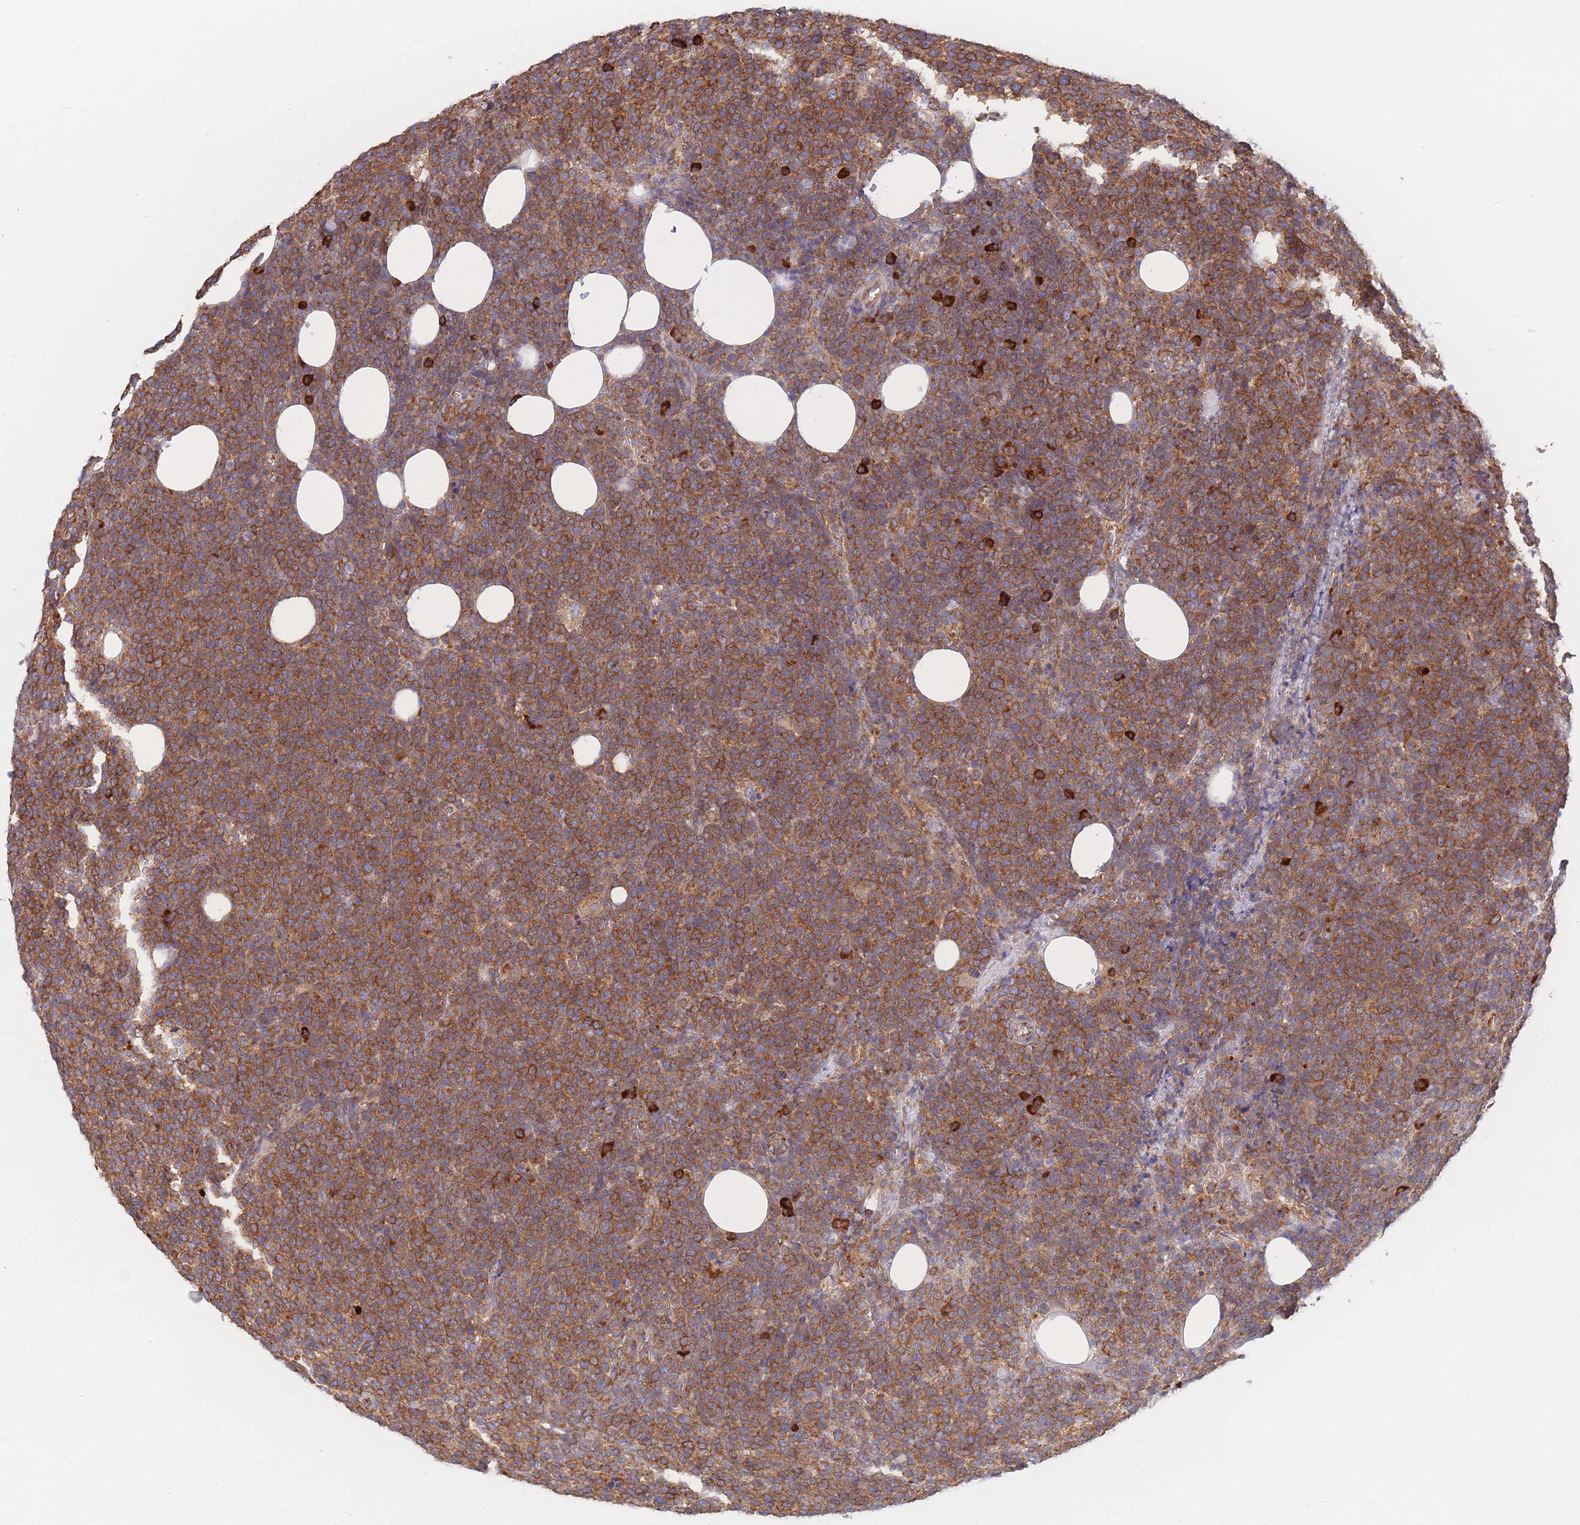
{"staining": {"intensity": "moderate", "quantity": ">75%", "location": "cytoplasmic/membranous"}, "tissue": "lymphoma", "cell_type": "Tumor cells", "image_type": "cancer", "snomed": [{"axis": "morphology", "description": "Malignant lymphoma, non-Hodgkin's type, High grade"}, {"axis": "topography", "description": "Lymph node"}], "caption": "An image showing moderate cytoplasmic/membranous positivity in approximately >75% of tumor cells in high-grade malignant lymphoma, non-Hodgkin's type, as visualized by brown immunohistochemical staining.", "gene": "EEF1B2", "patient": {"sex": "male", "age": 61}}